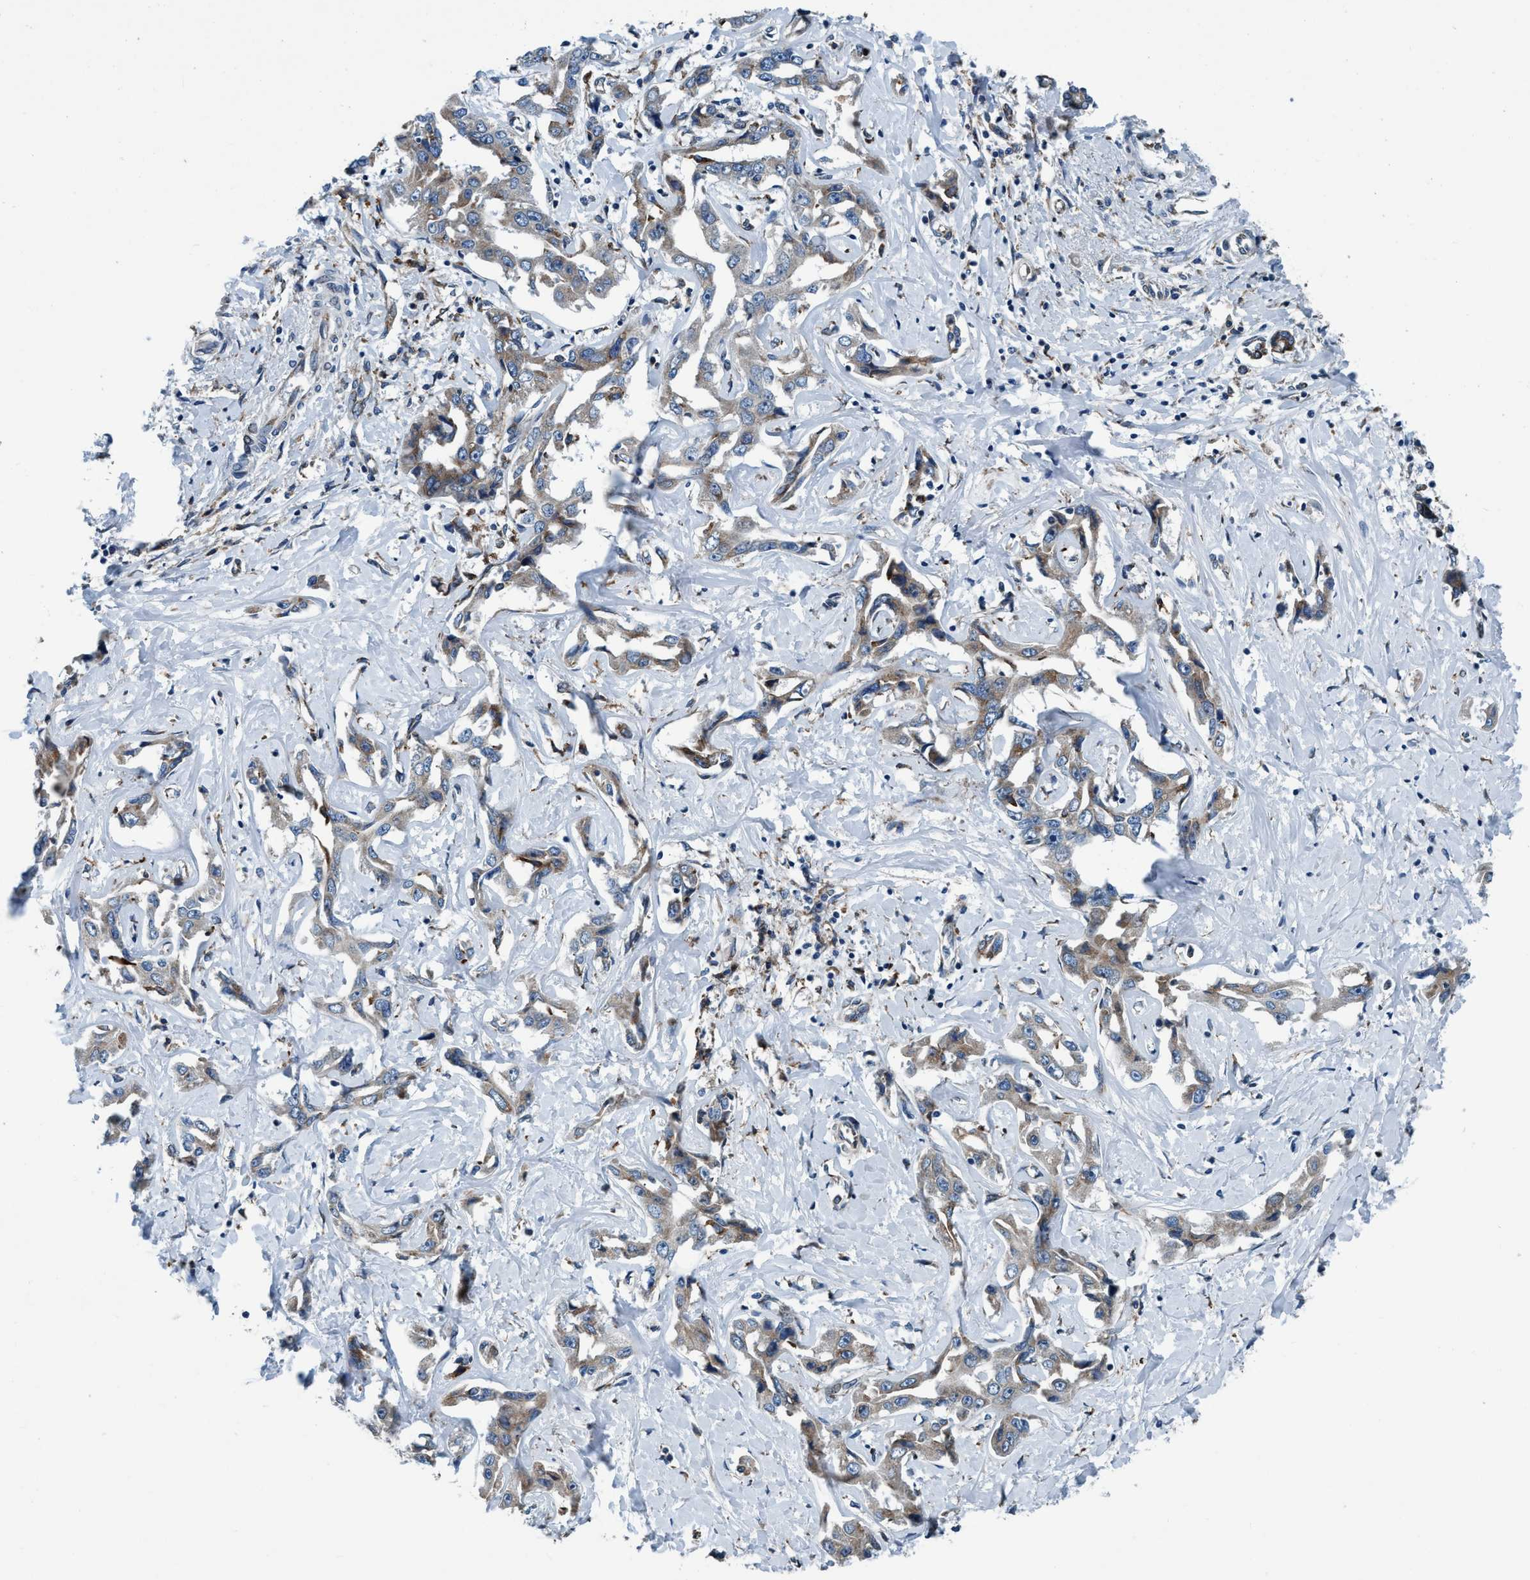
{"staining": {"intensity": "weak", "quantity": "<25%", "location": "cytoplasmic/membranous"}, "tissue": "liver cancer", "cell_type": "Tumor cells", "image_type": "cancer", "snomed": [{"axis": "morphology", "description": "Cholangiocarcinoma"}, {"axis": "topography", "description": "Liver"}], "caption": "Immunohistochemistry (IHC) histopathology image of human cholangiocarcinoma (liver) stained for a protein (brown), which shows no staining in tumor cells.", "gene": "ARMC9", "patient": {"sex": "male", "age": 59}}